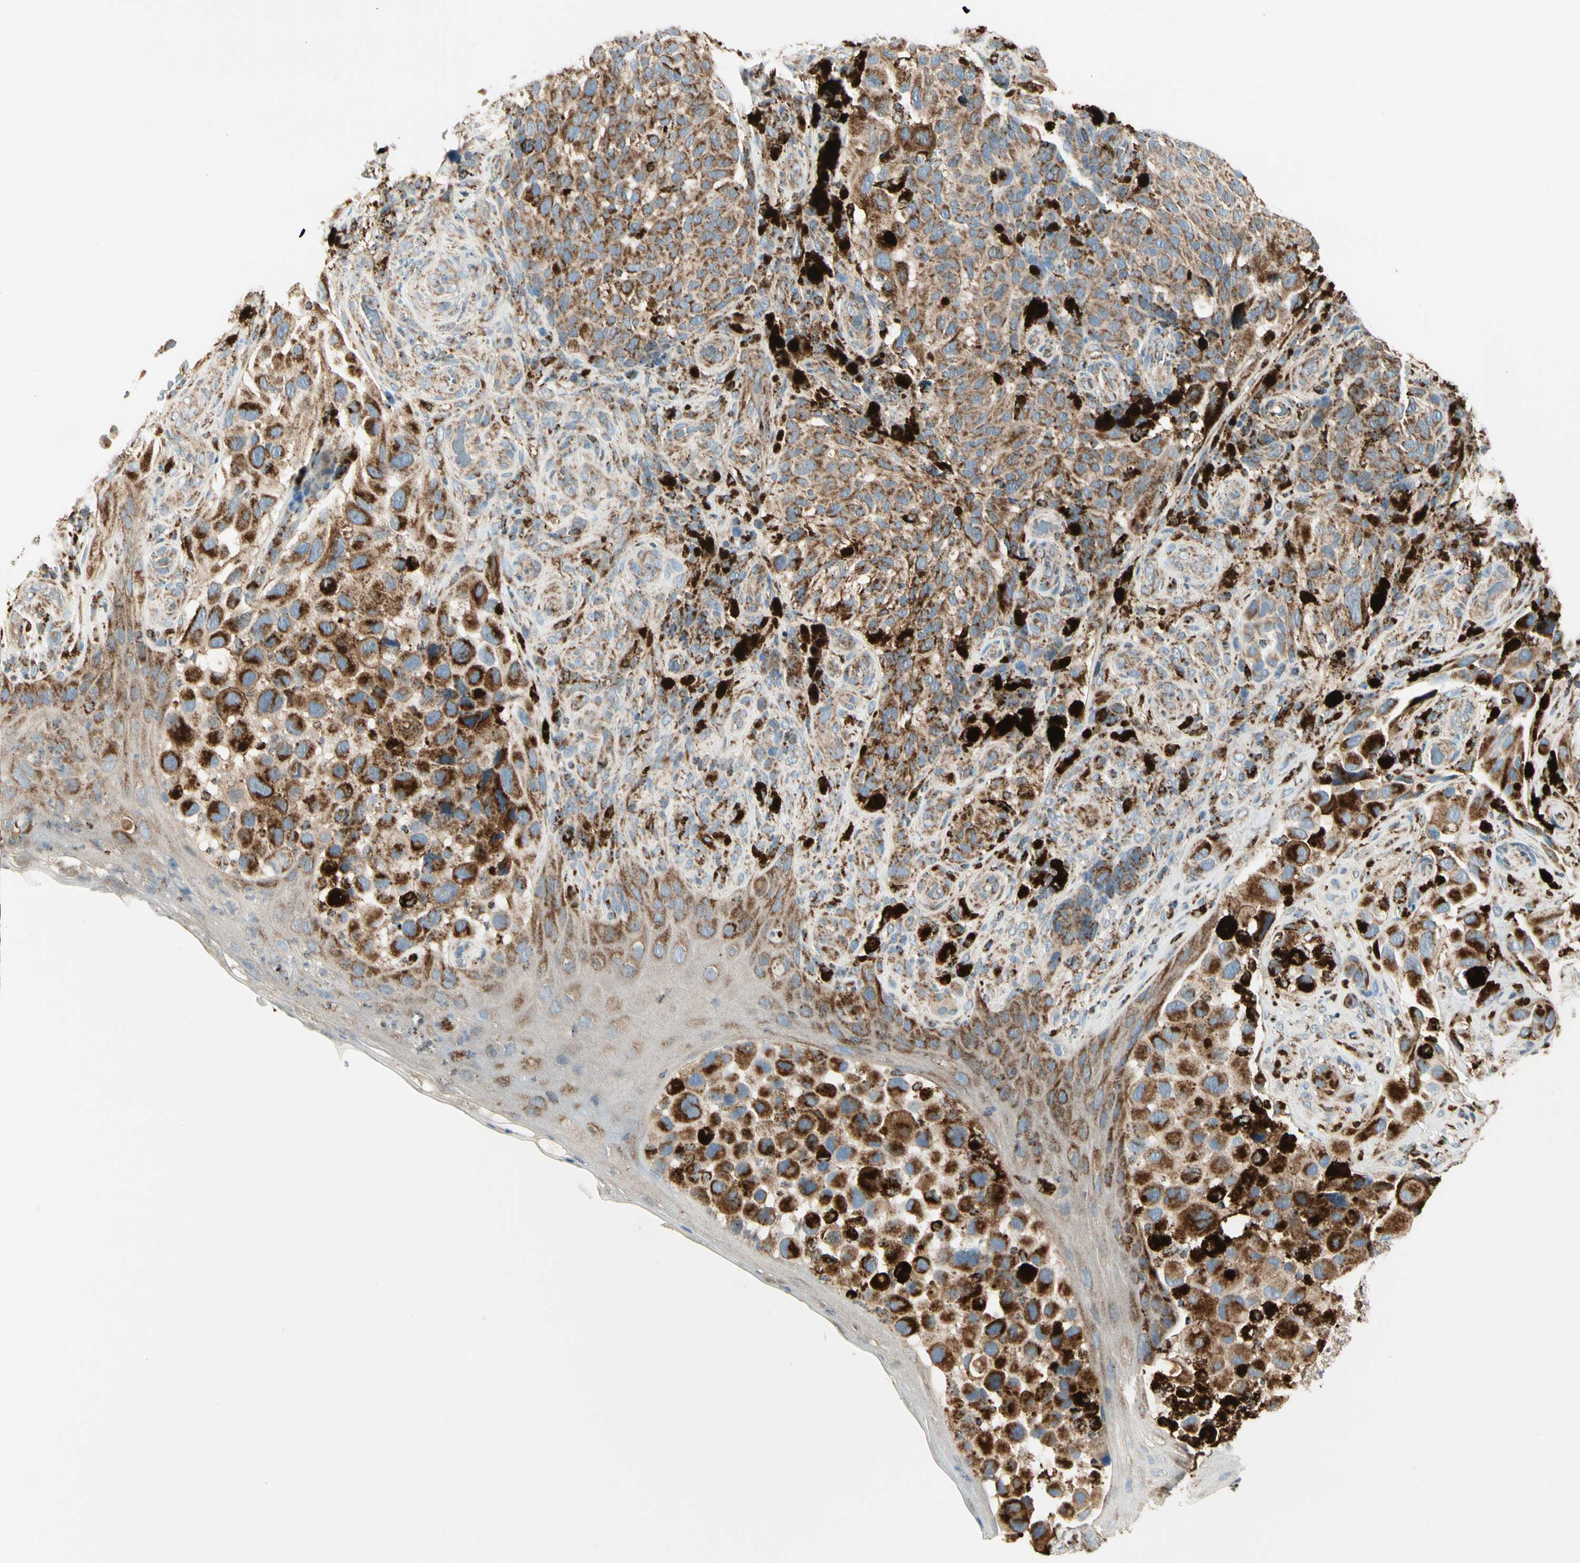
{"staining": {"intensity": "strong", "quantity": ">75%", "location": "cytoplasmic/membranous"}, "tissue": "melanoma", "cell_type": "Tumor cells", "image_type": "cancer", "snomed": [{"axis": "morphology", "description": "Malignant melanoma, NOS"}, {"axis": "topography", "description": "Skin"}], "caption": "Immunohistochemical staining of human melanoma displays strong cytoplasmic/membranous protein positivity in approximately >75% of tumor cells. (DAB (3,3'-diaminobenzidine) IHC with brightfield microscopy, high magnification).", "gene": "ME2", "patient": {"sex": "female", "age": 73}}